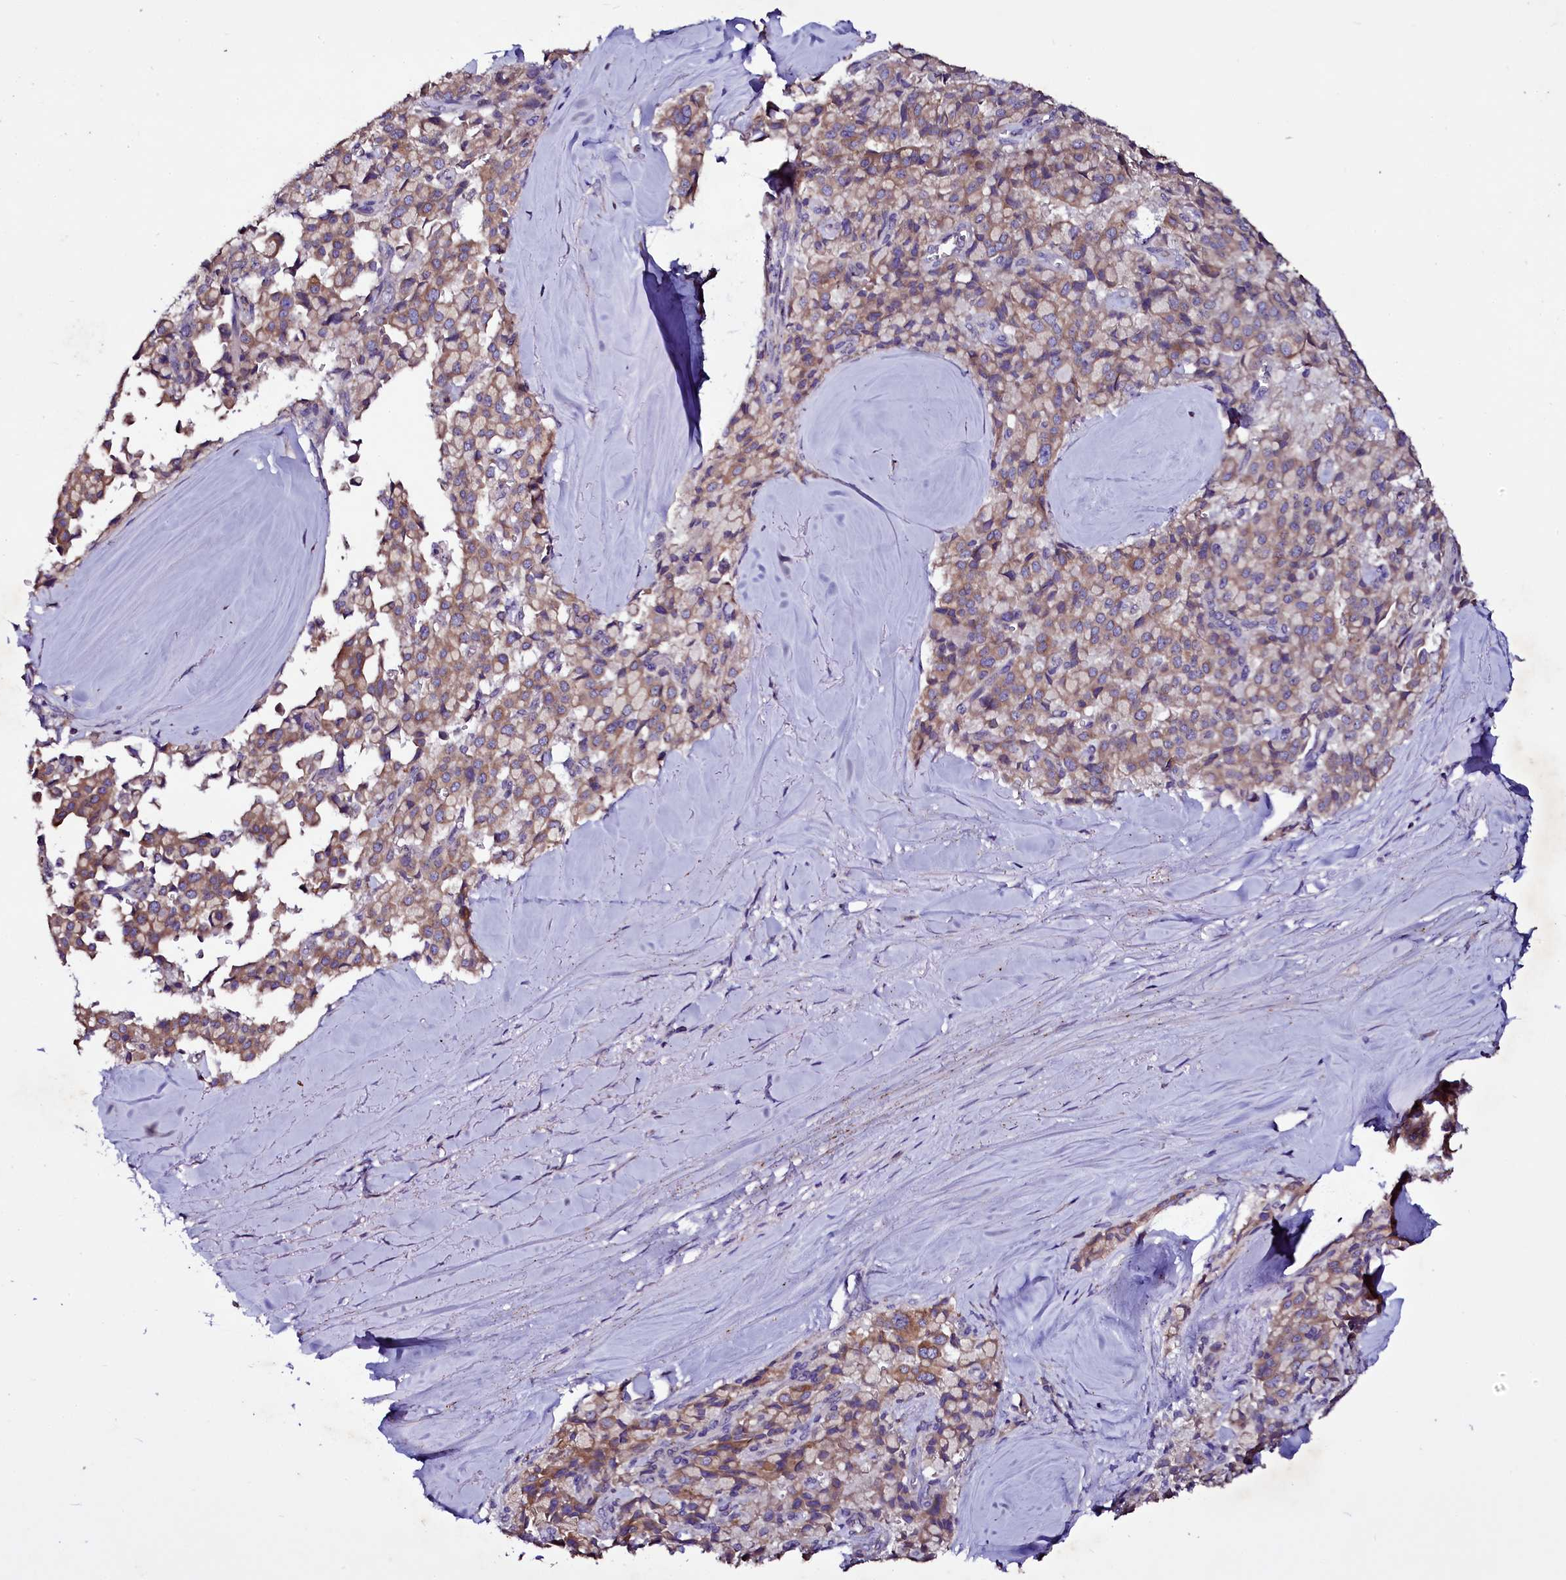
{"staining": {"intensity": "moderate", "quantity": ">75%", "location": "cytoplasmic/membranous"}, "tissue": "pancreatic cancer", "cell_type": "Tumor cells", "image_type": "cancer", "snomed": [{"axis": "morphology", "description": "Adenocarcinoma, NOS"}, {"axis": "topography", "description": "Pancreas"}], "caption": "Tumor cells exhibit medium levels of moderate cytoplasmic/membranous expression in approximately >75% of cells in human pancreatic adenocarcinoma.", "gene": "SELENOT", "patient": {"sex": "male", "age": 65}}